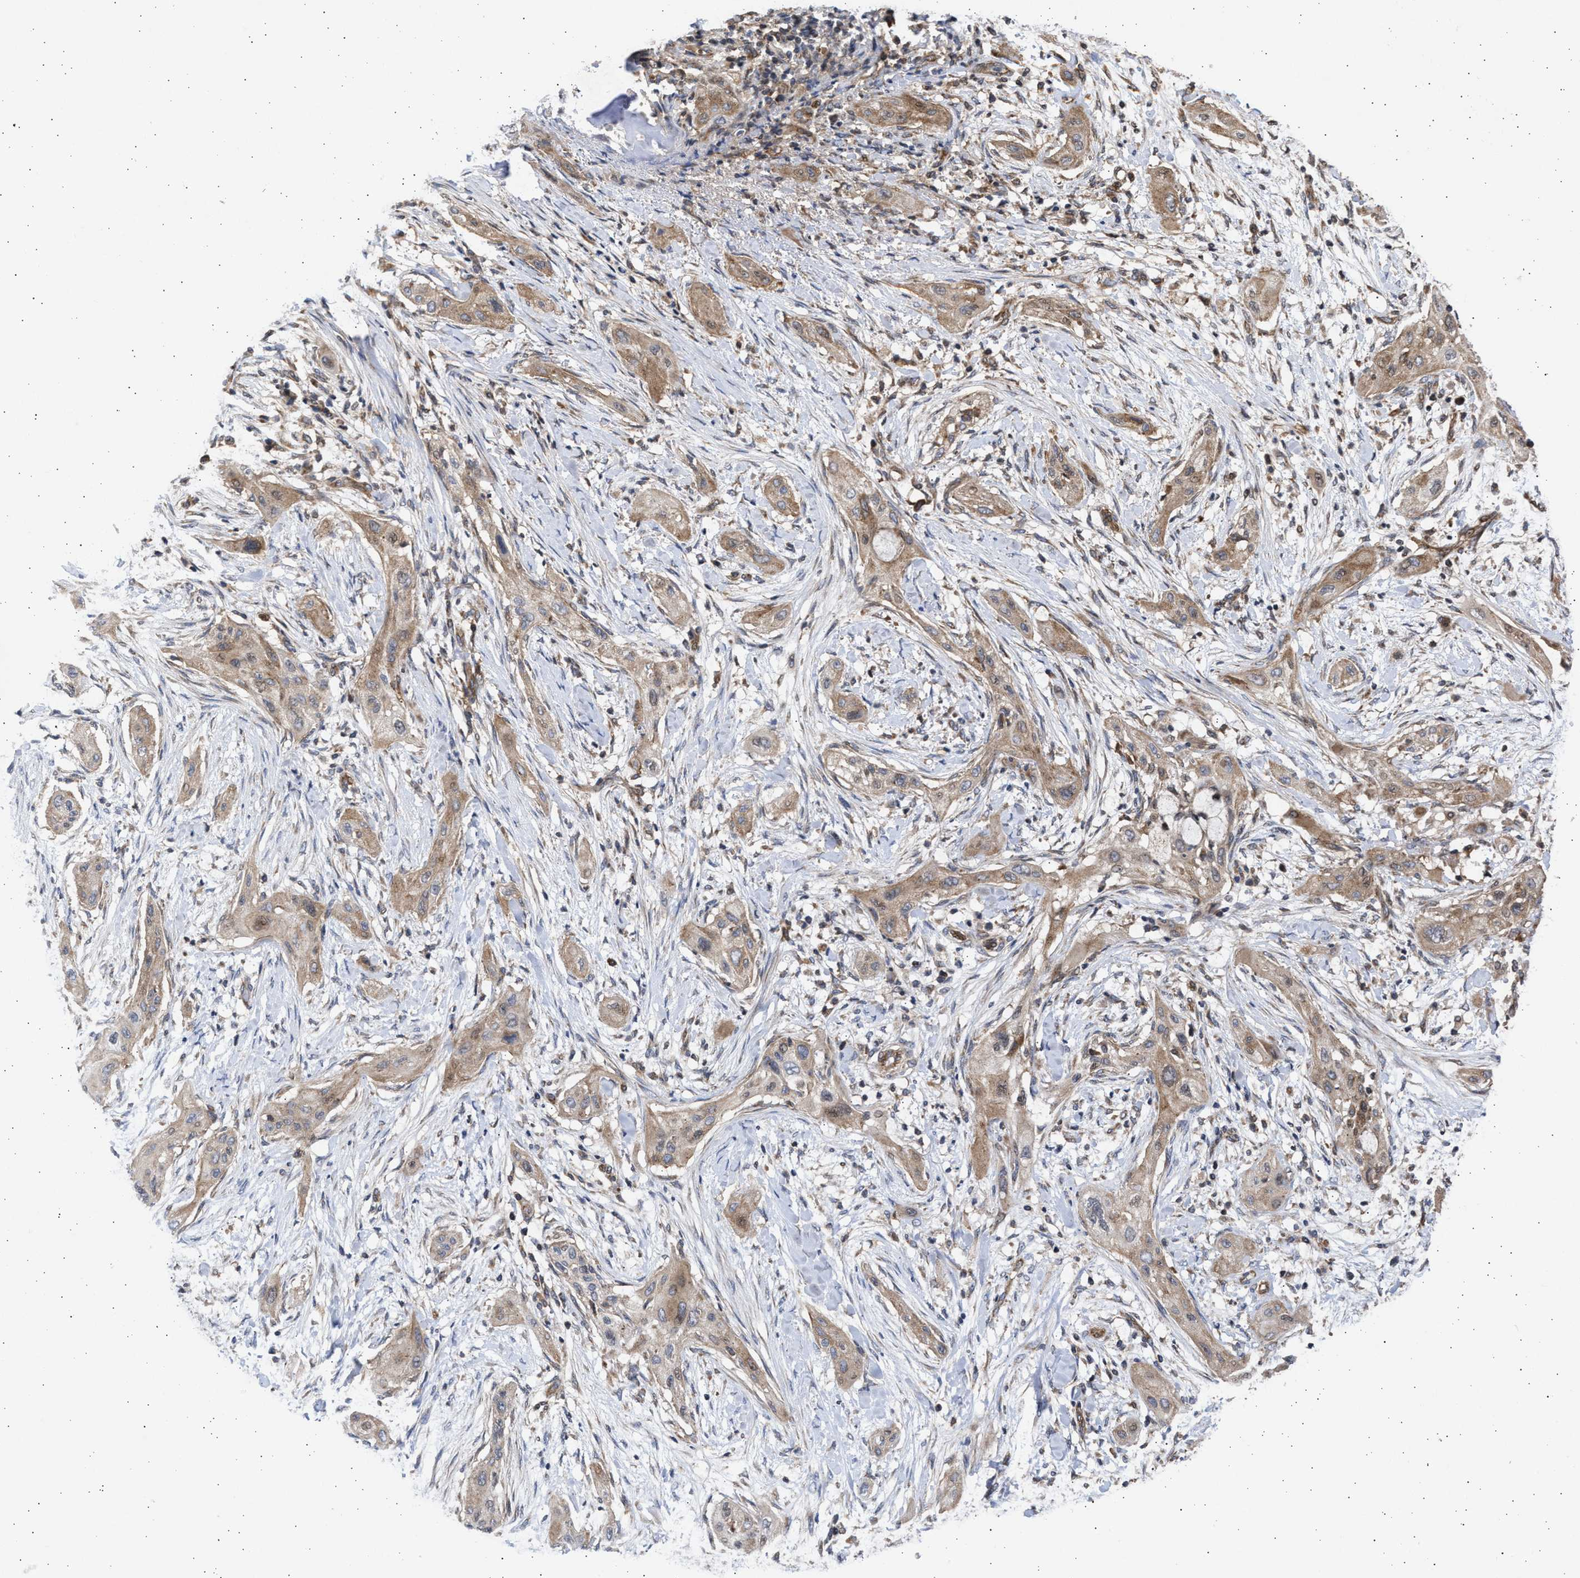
{"staining": {"intensity": "moderate", "quantity": ">75%", "location": "cytoplasmic/membranous"}, "tissue": "lung cancer", "cell_type": "Tumor cells", "image_type": "cancer", "snomed": [{"axis": "morphology", "description": "Squamous cell carcinoma, NOS"}, {"axis": "topography", "description": "Lung"}], "caption": "IHC (DAB (3,3'-diaminobenzidine)) staining of human lung cancer (squamous cell carcinoma) reveals moderate cytoplasmic/membranous protein staining in approximately >75% of tumor cells.", "gene": "TTC19", "patient": {"sex": "female", "age": 47}}